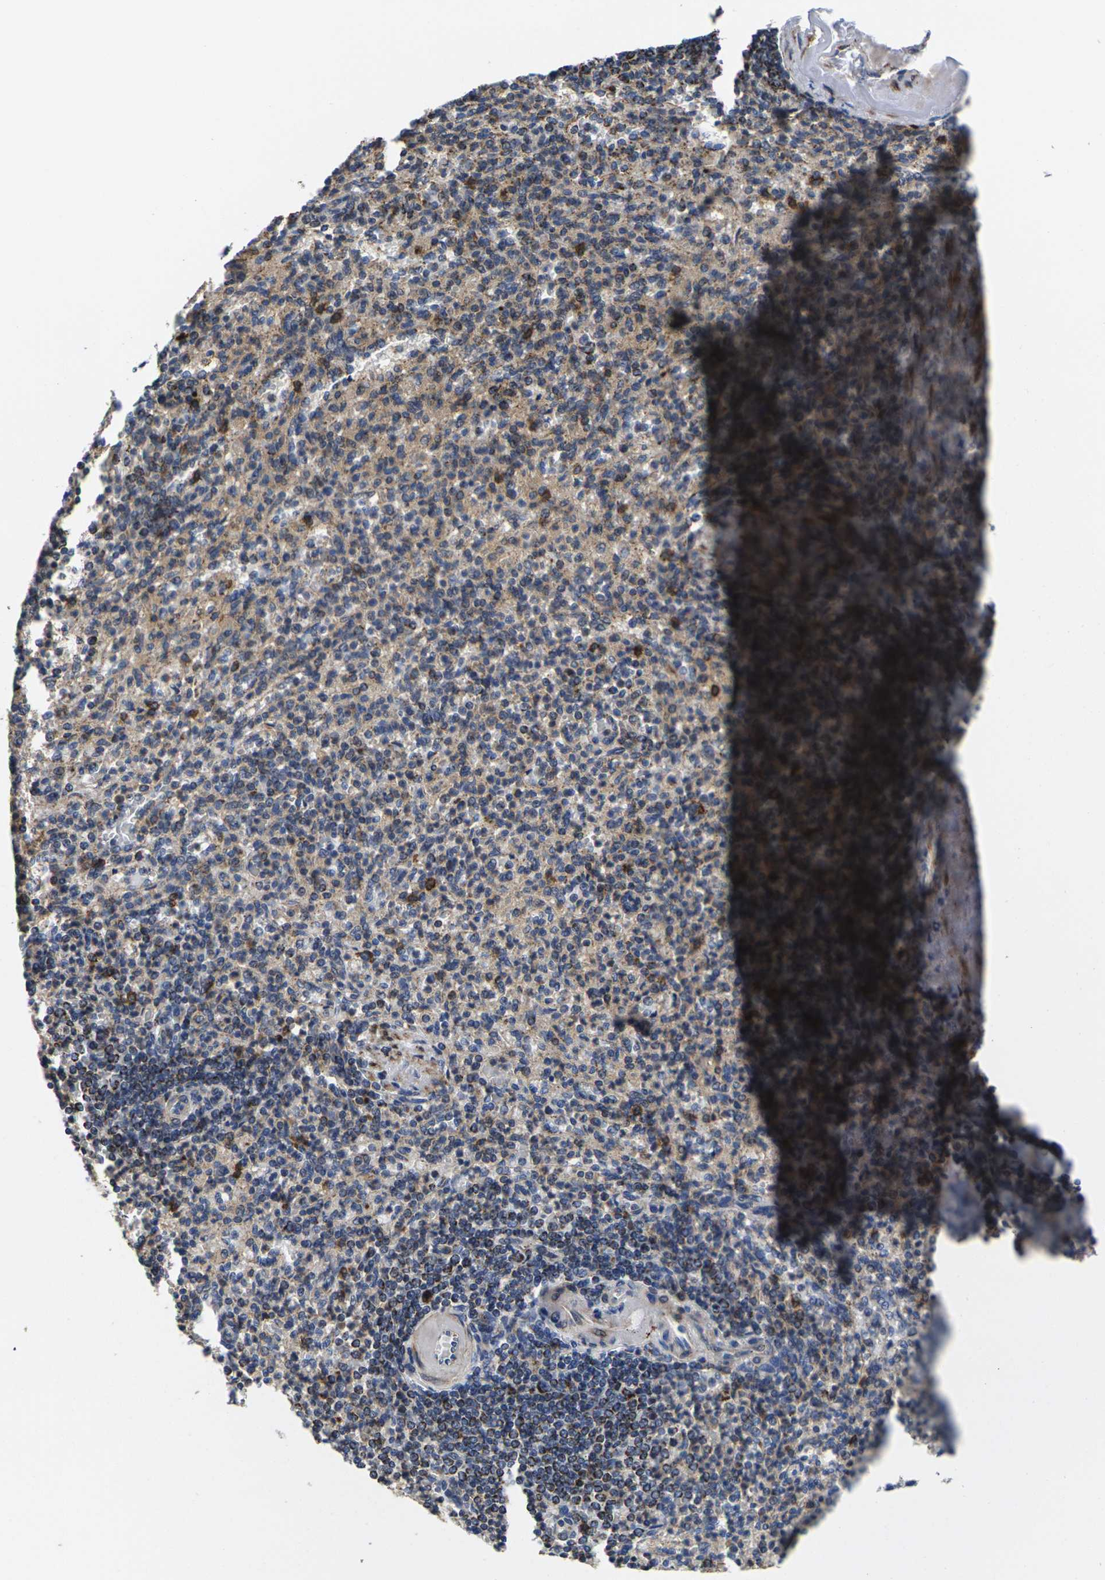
{"staining": {"intensity": "strong", "quantity": "25%-75%", "location": "cytoplasmic/membranous"}, "tissue": "spleen", "cell_type": "Cells in red pulp", "image_type": "normal", "snomed": [{"axis": "morphology", "description": "Normal tissue, NOS"}, {"axis": "topography", "description": "Spleen"}], "caption": "Immunohistochemical staining of normal human spleen displays strong cytoplasmic/membranous protein staining in approximately 25%-75% of cells in red pulp.", "gene": "P2RY11", "patient": {"sex": "female", "age": 74}}